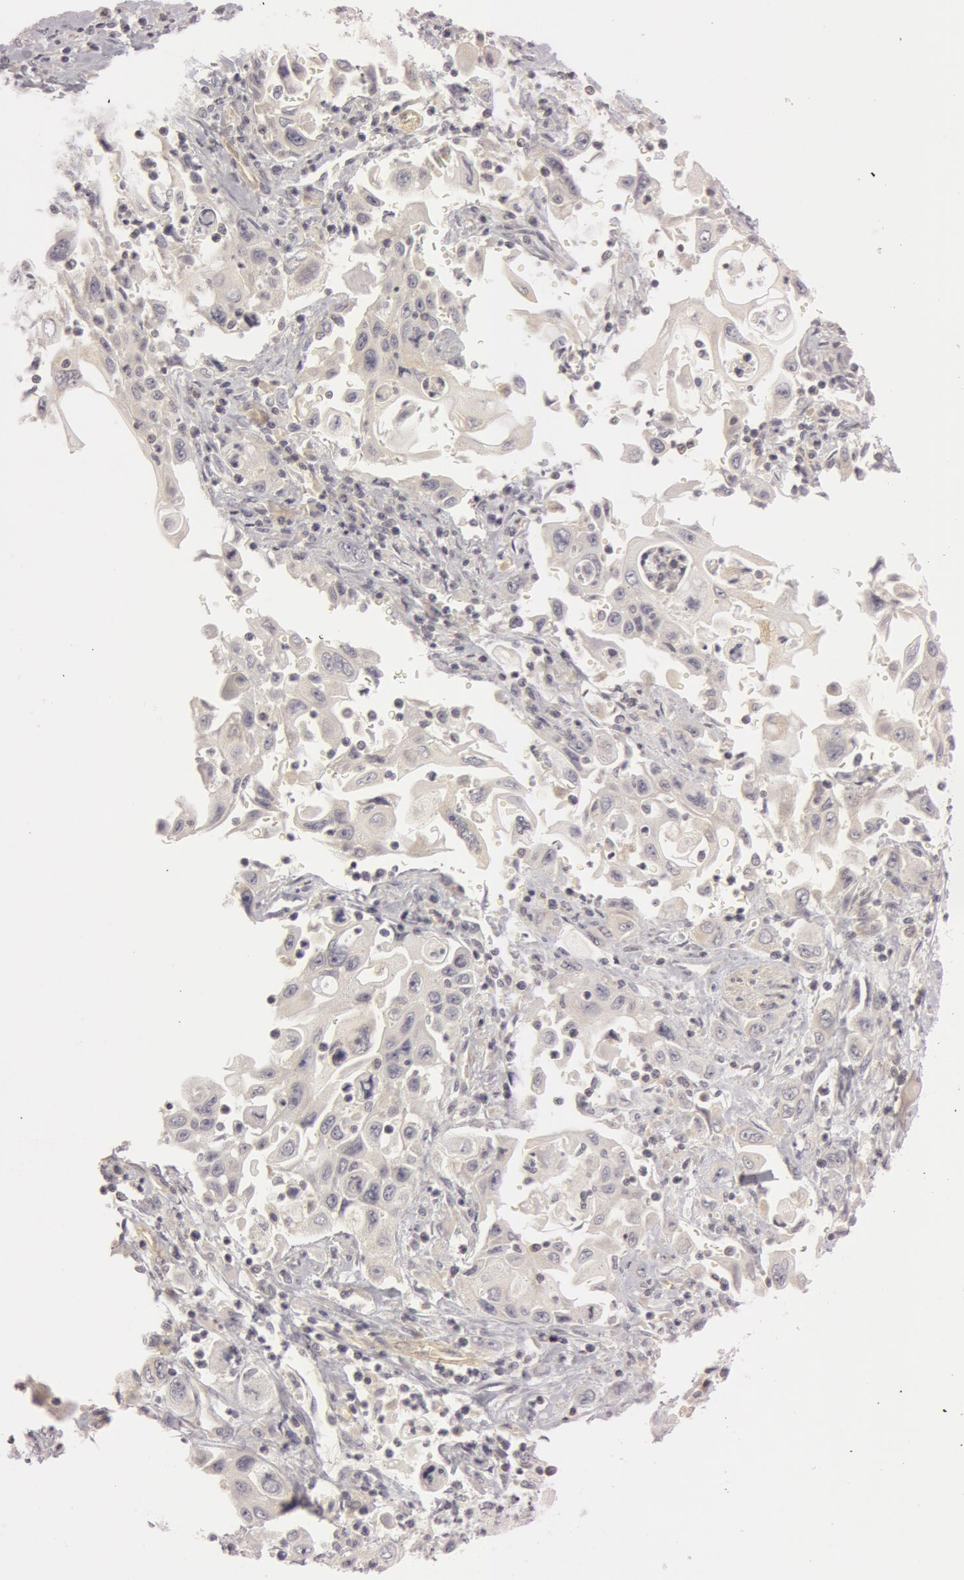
{"staining": {"intensity": "weak", "quantity": "<25%", "location": "cytoplasmic/membranous"}, "tissue": "pancreatic cancer", "cell_type": "Tumor cells", "image_type": "cancer", "snomed": [{"axis": "morphology", "description": "Adenocarcinoma, NOS"}, {"axis": "topography", "description": "Pancreas"}], "caption": "High magnification brightfield microscopy of pancreatic adenocarcinoma stained with DAB (3,3'-diaminobenzidine) (brown) and counterstained with hematoxylin (blue): tumor cells show no significant positivity.", "gene": "RALGAPA1", "patient": {"sex": "male", "age": 70}}